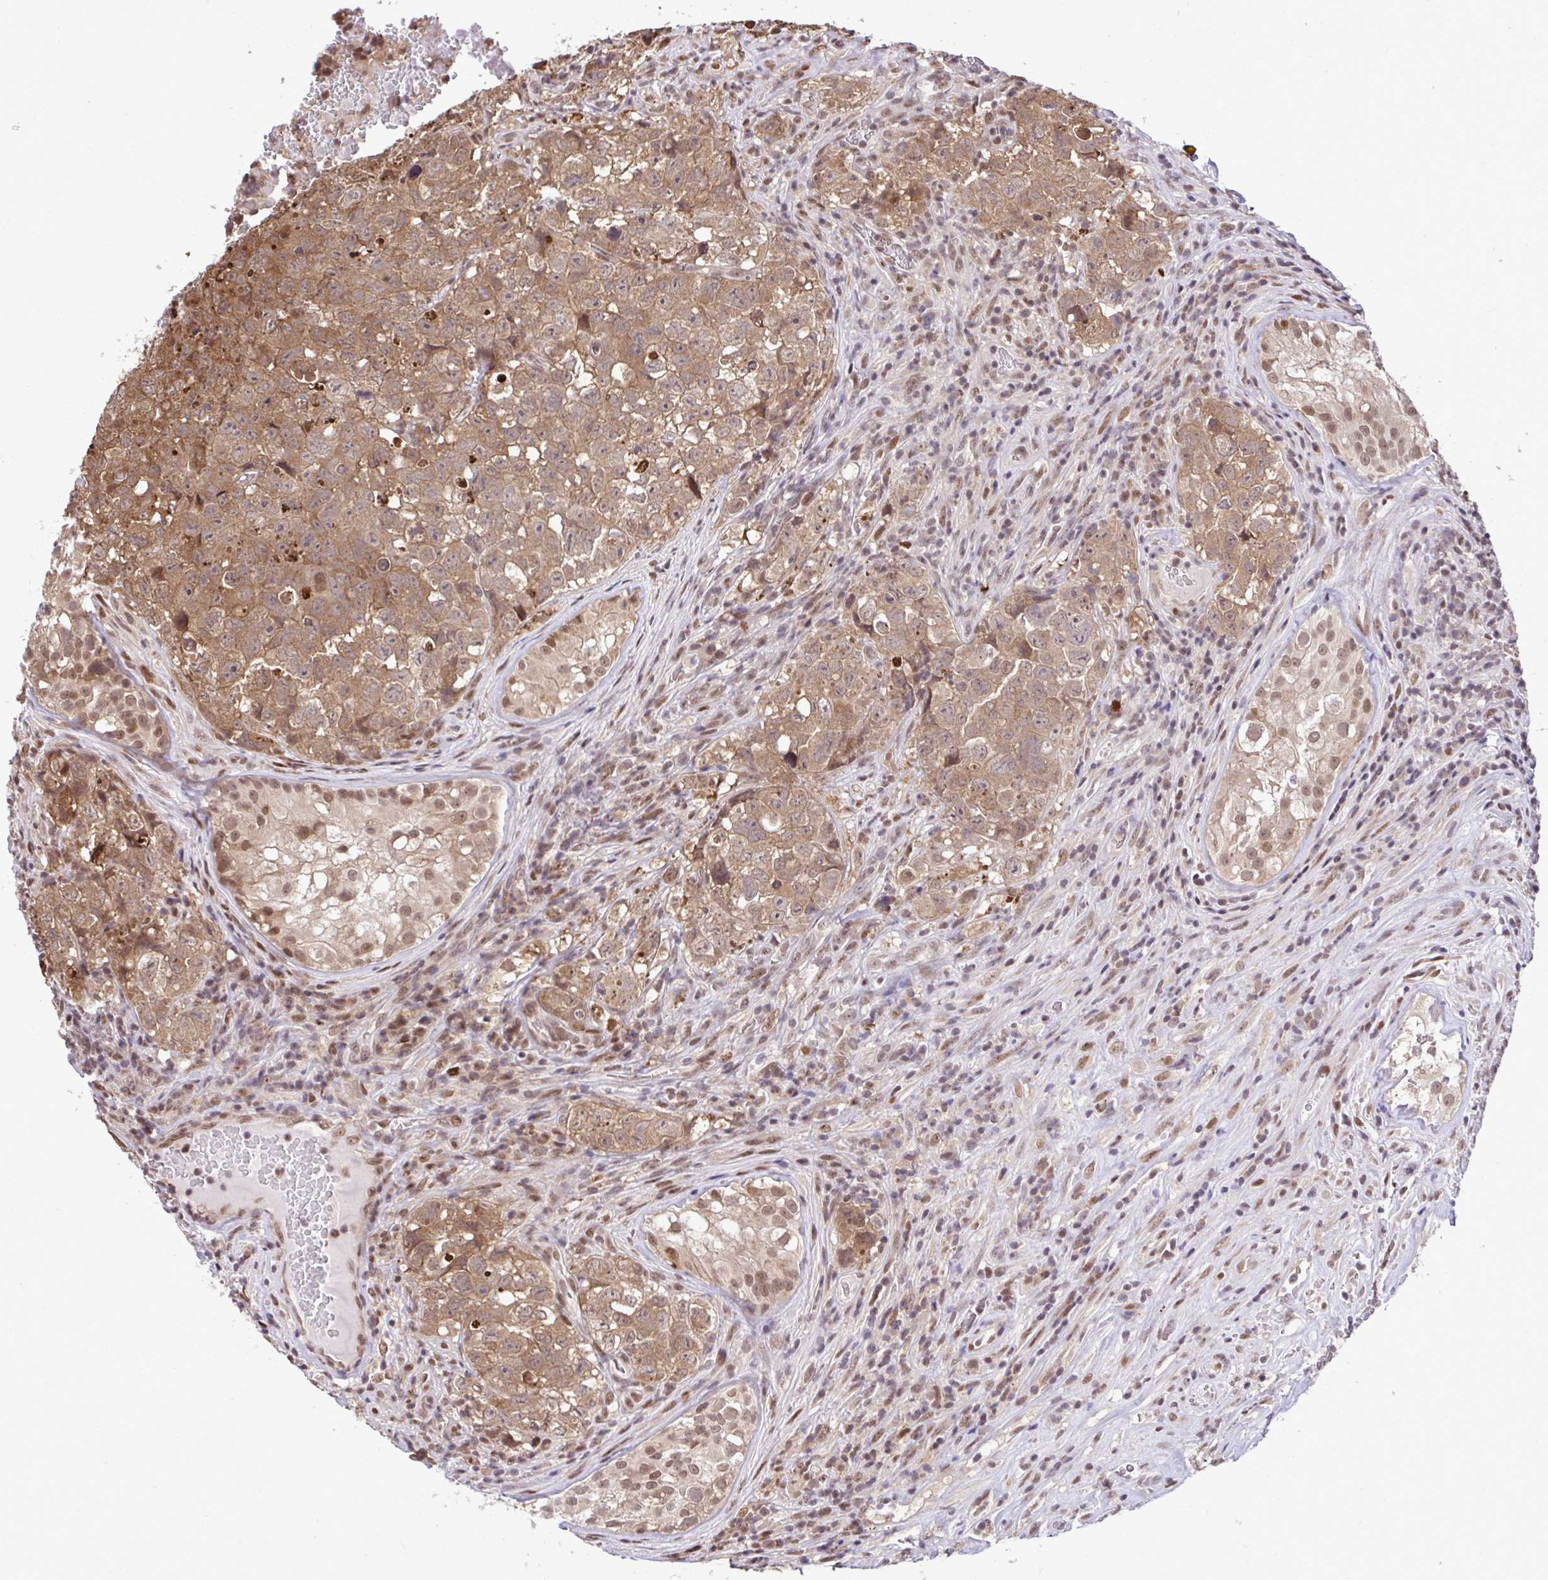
{"staining": {"intensity": "moderate", "quantity": ">75%", "location": "cytoplasmic/membranous"}, "tissue": "testis cancer", "cell_type": "Tumor cells", "image_type": "cancer", "snomed": [{"axis": "morphology", "description": "Carcinoma, Embryonal, NOS"}, {"axis": "topography", "description": "Testis"}], "caption": "A high-resolution histopathology image shows immunohistochemistry staining of embryonal carcinoma (testis), which exhibits moderate cytoplasmic/membranous staining in approximately >75% of tumor cells.", "gene": "GLIS3", "patient": {"sex": "male", "age": 18}}